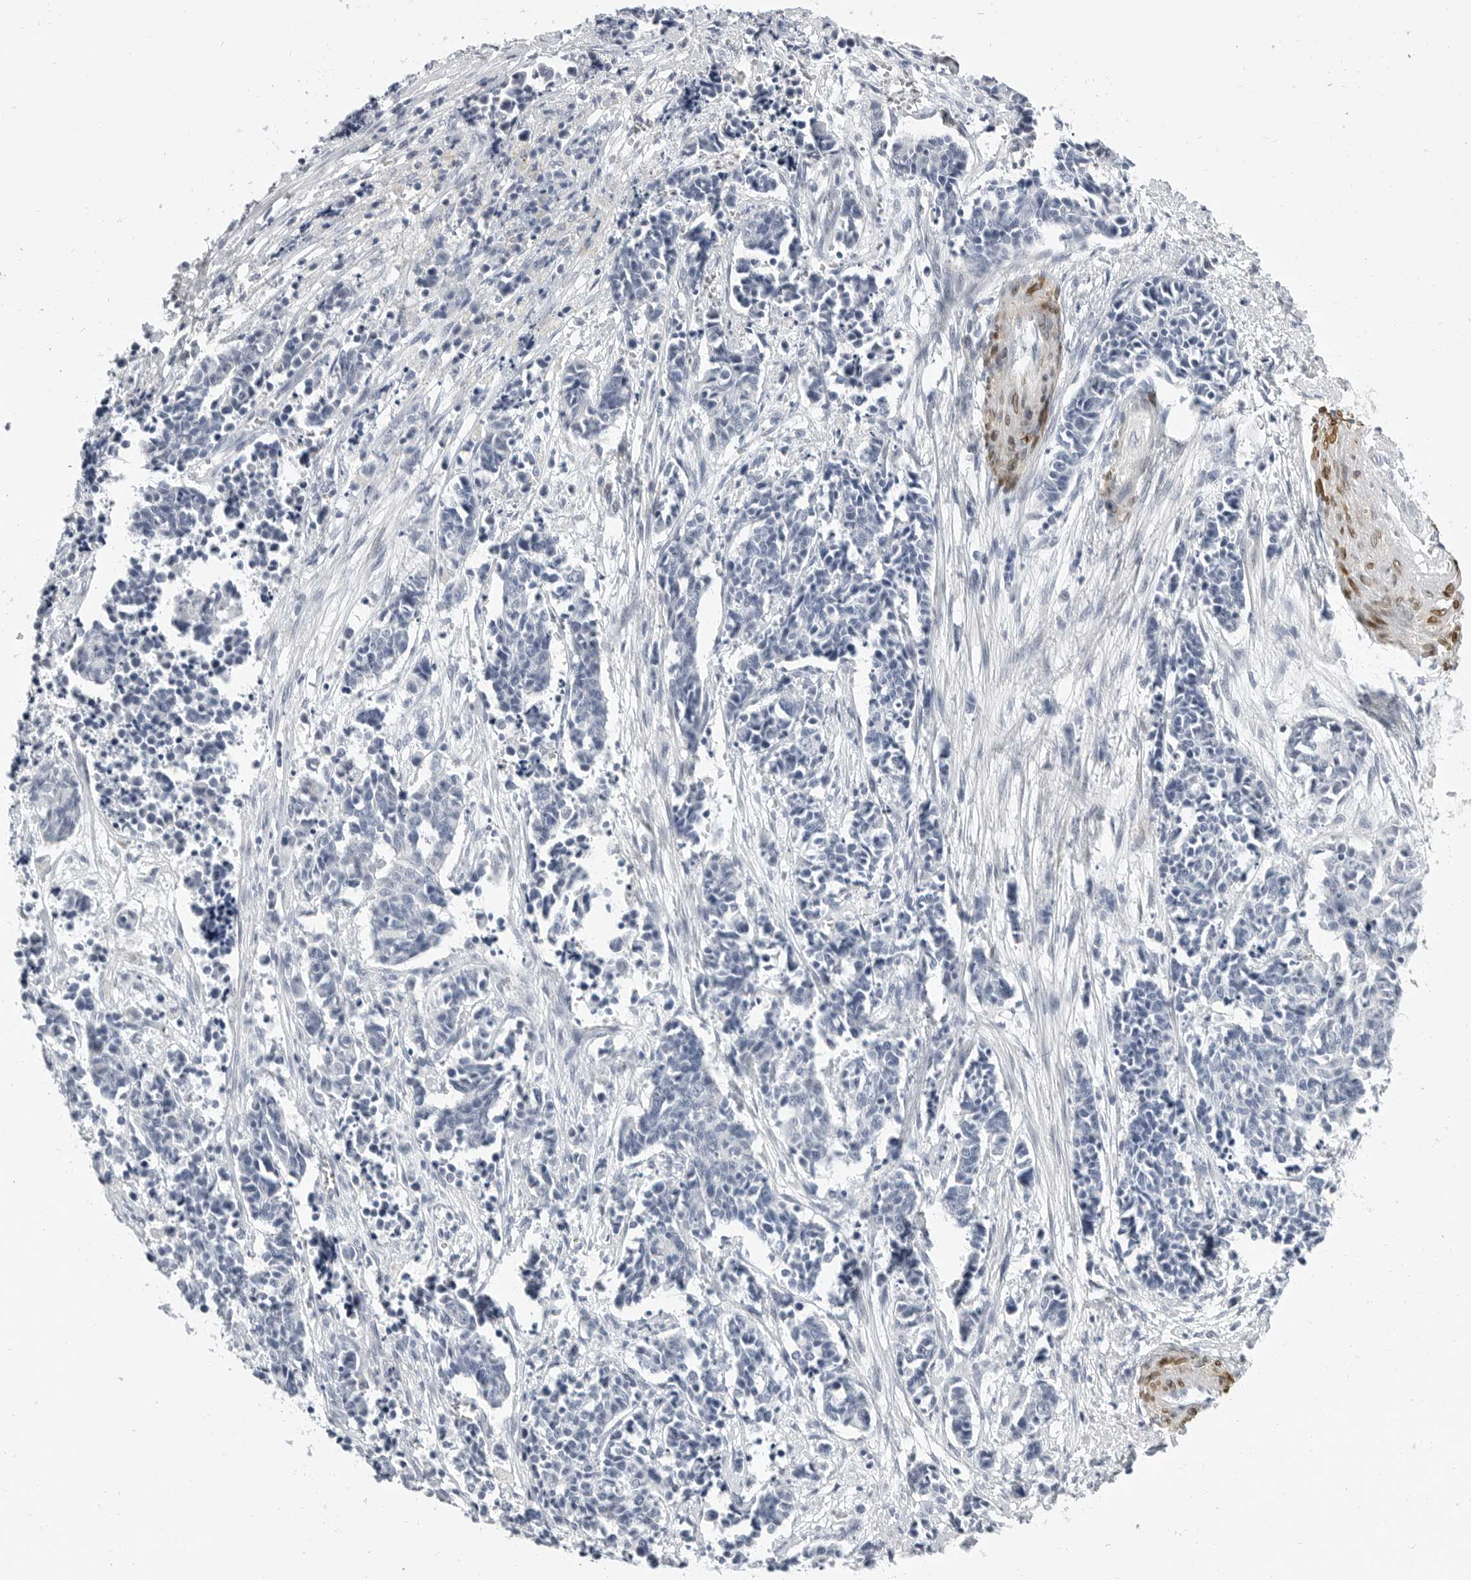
{"staining": {"intensity": "negative", "quantity": "none", "location": "none"}, "tissue": "cervical cancer", "cell_type": "Tumor cells", "image_type": "cancer", "snomed": [{"axis": "morphology", "description": "Normal tissue, NOS"}, {"axis": "morphology", "description": "Squamous cell carcinoma, NOS"}, {"axis": "topography", "description": "Cervix"}], "caption": "Immunohistochemistry micrograph of human cervical cancer stained for a protein (brown), which displays no expression in tumor cells. Nuclei are stained in blue.", "gene": "PLN", "patient": {"sex": "female", "age": 35}}